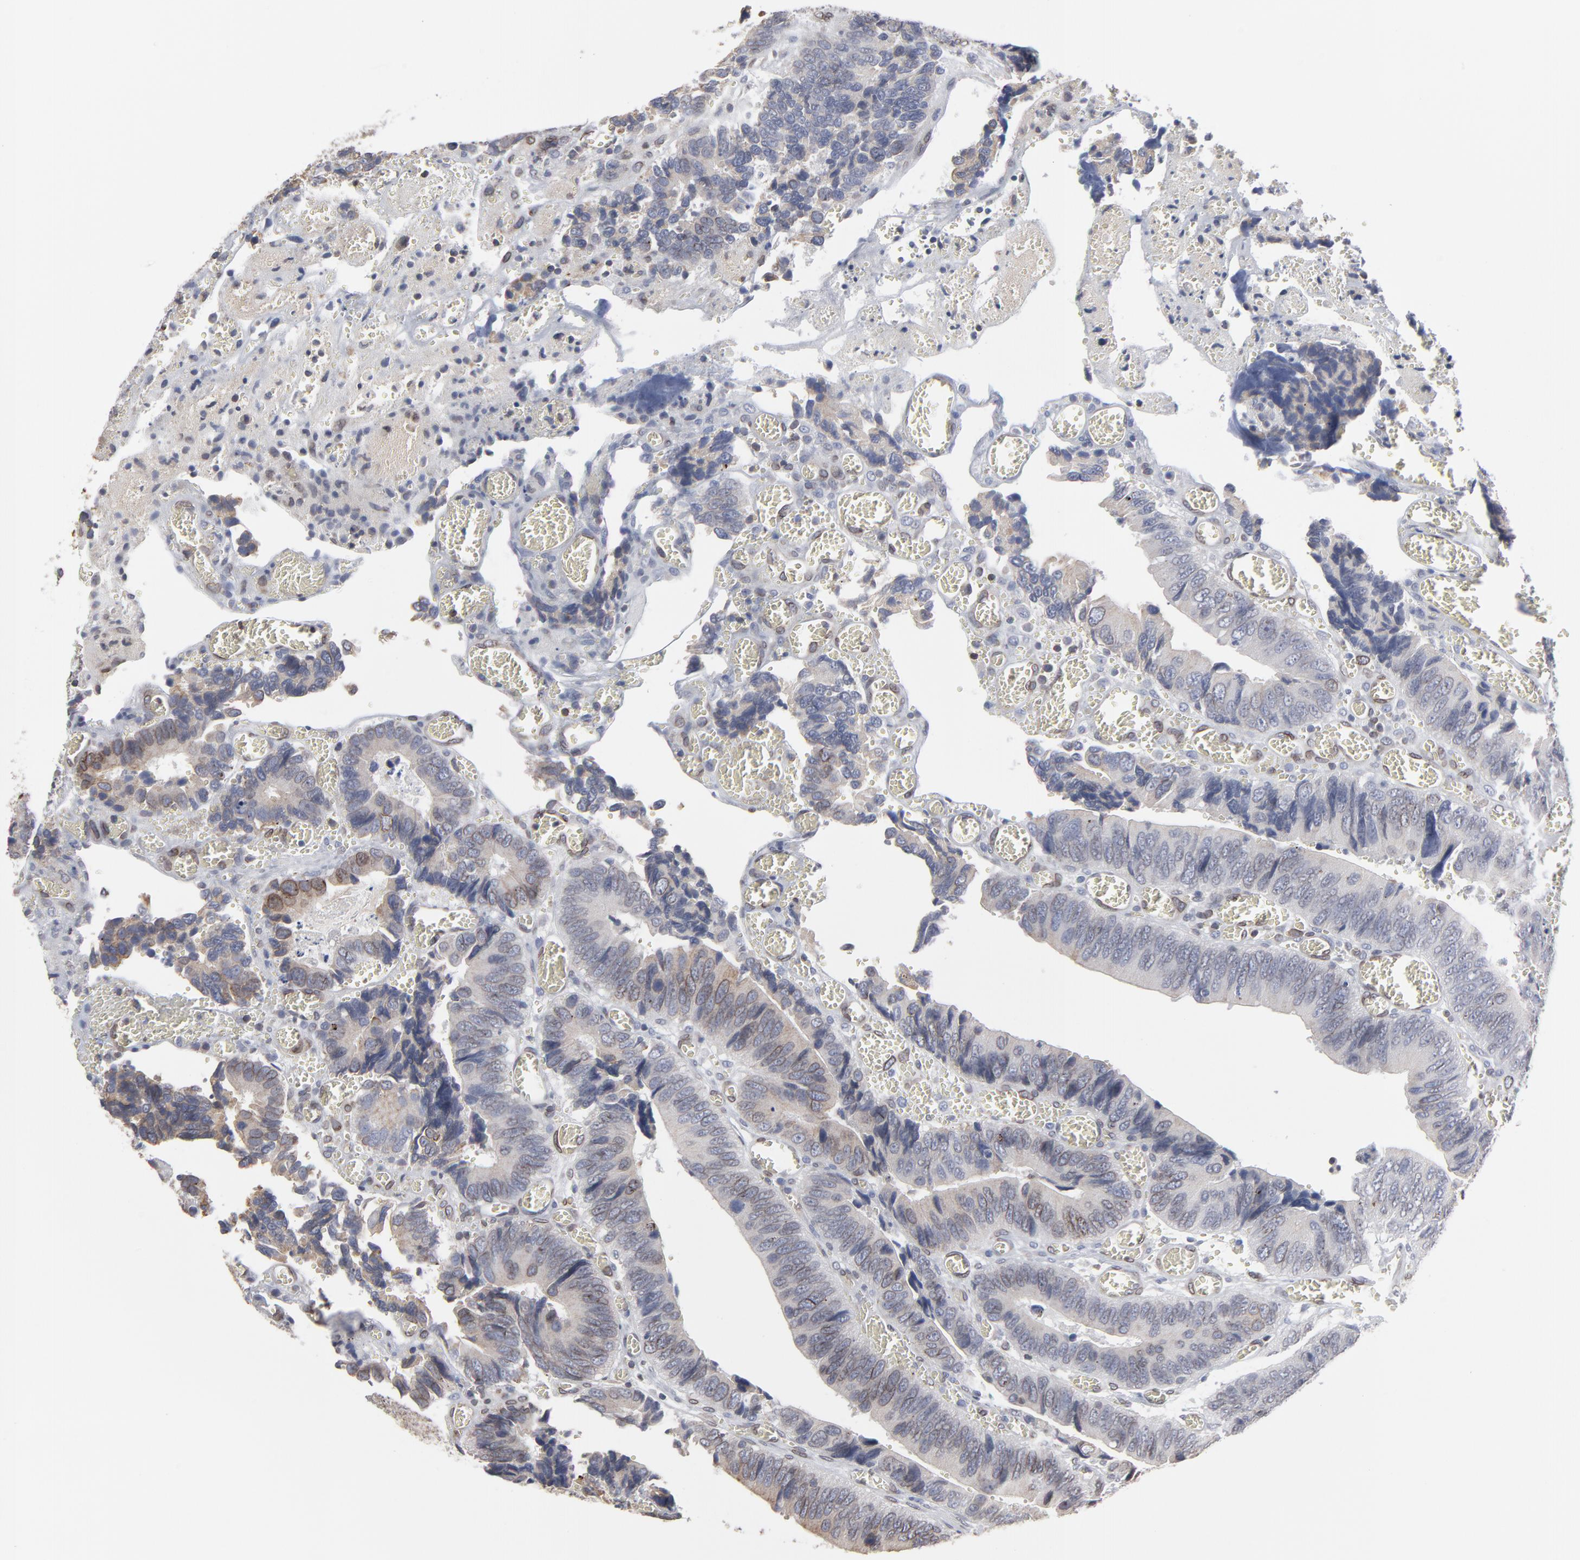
{"staining": {"intensity": "weak", "quantity": "<25%", "location": "cytoplasmic/membranous,nuclear"}, "tissue": "colorectal cancer", "cell_type": "Tumor cells", "image_type": "cancer", "snomed": [{"axis": "morphology", "description": "Adenocarcinoma, NOS"}, {"axis": "topography", "description": "Colon"}], "caption": "Immunohistochemical staining of adenocarcinoma (colorectal) demonstrates no significant expression in tumor cells.", "gene": "SYNE2", "patient": {"sex": "male", "age": 72}}